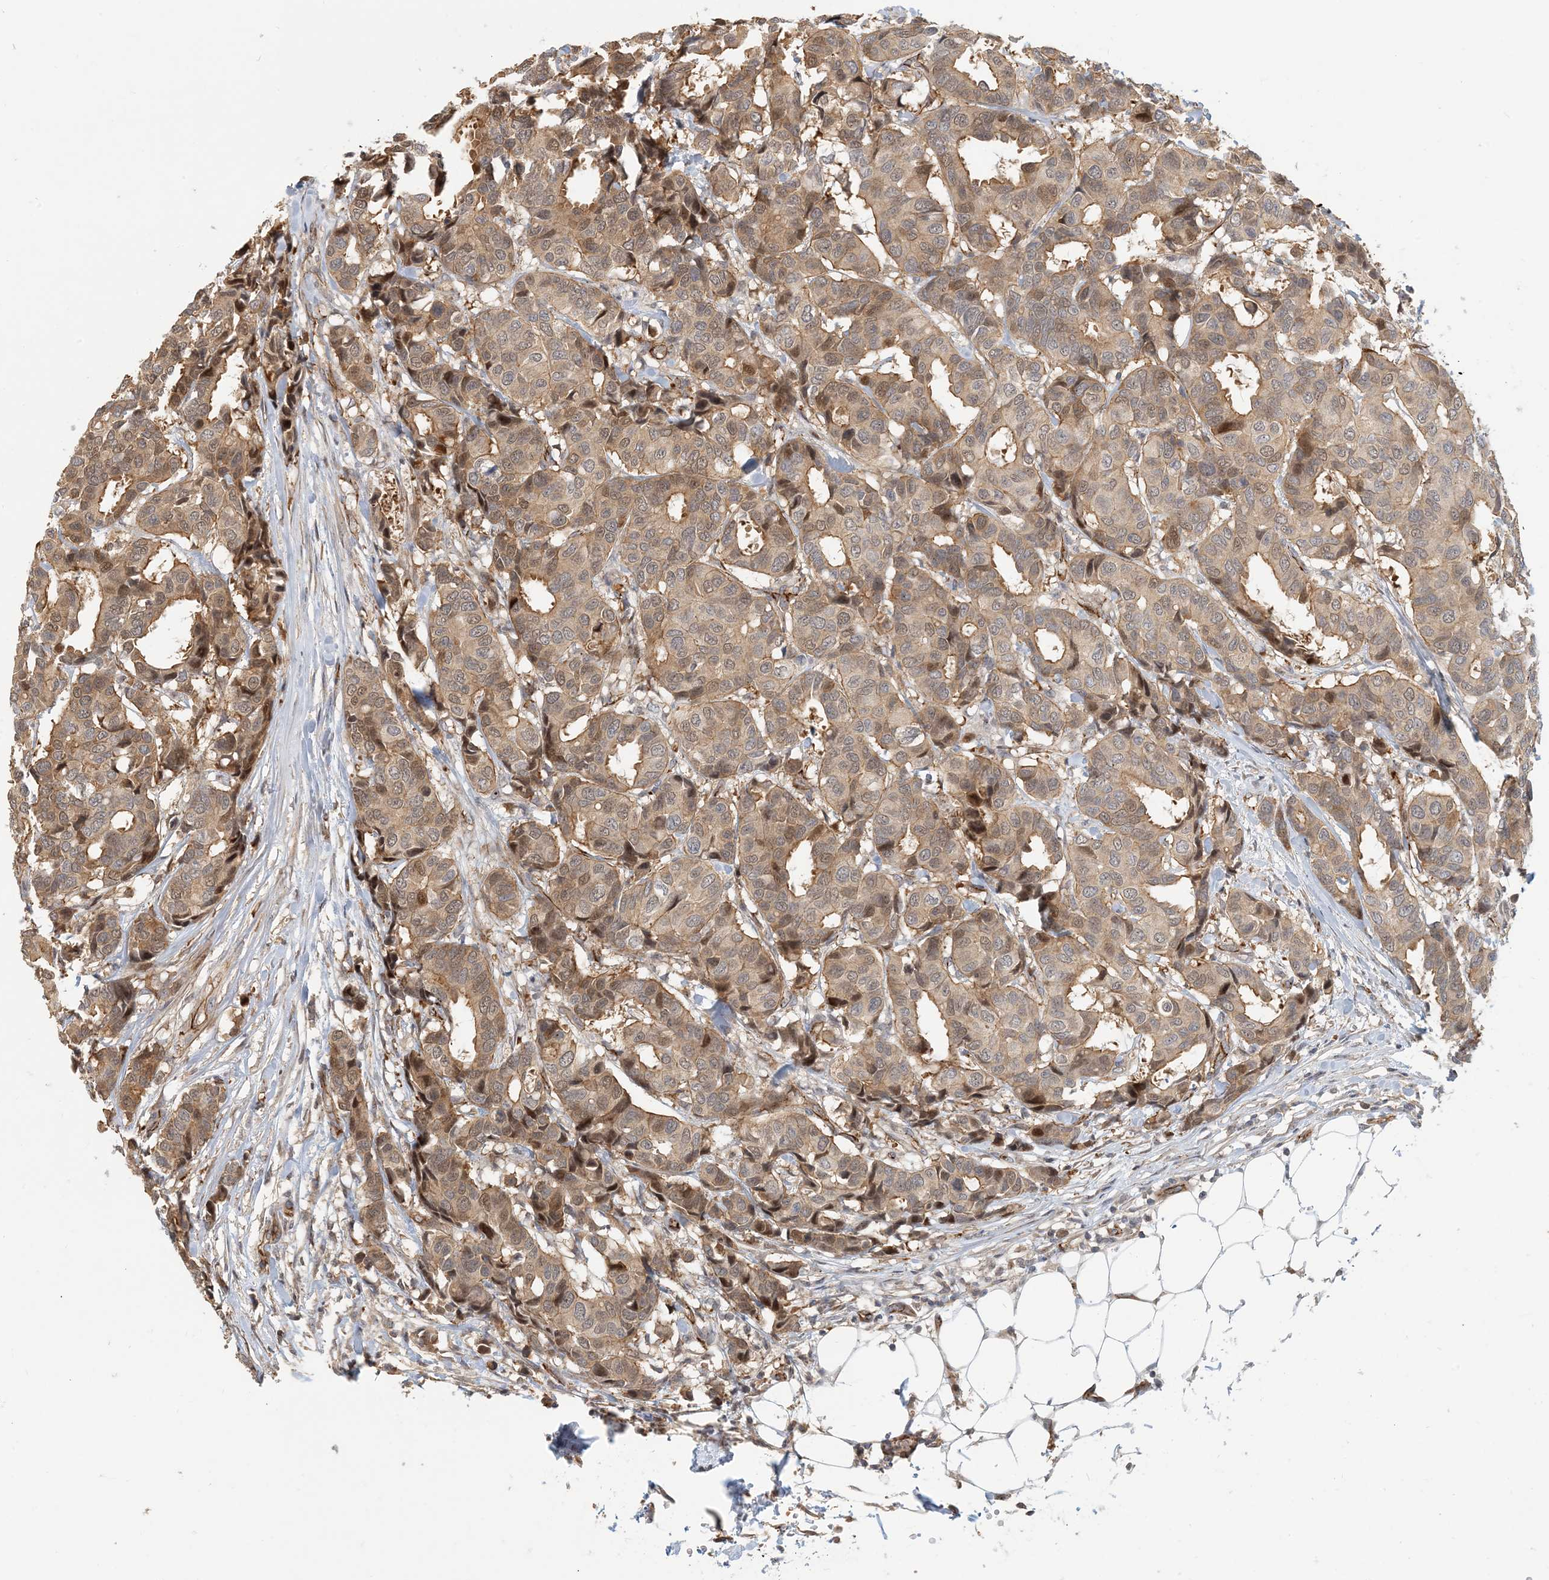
{"staining": {"intensity": "weak", "quantity": ">75%", "location": "cytoplasmic/membranous,nuclear"}, "tissue": "breast cancer", "cell_type": "Tumor cells", "image_type": "cancer", "snomed": [{"axis": "morphology", "description": "Duct carcinoma"}, {"axis": "topography", "description": "Breast"}], "caption": "High-magnification brightfield microscopy of breast cancer (intraductal carcinoma) stained with DAB (brown) and counterstained with hematoxylin (blue). tumor cells exhibit weak cytoplasmic/membranous and nuclear staining is appreciated in about>75% of cells.", "gene": "MAPKBP1", "patient": {"sex": "female", "age": 87}}